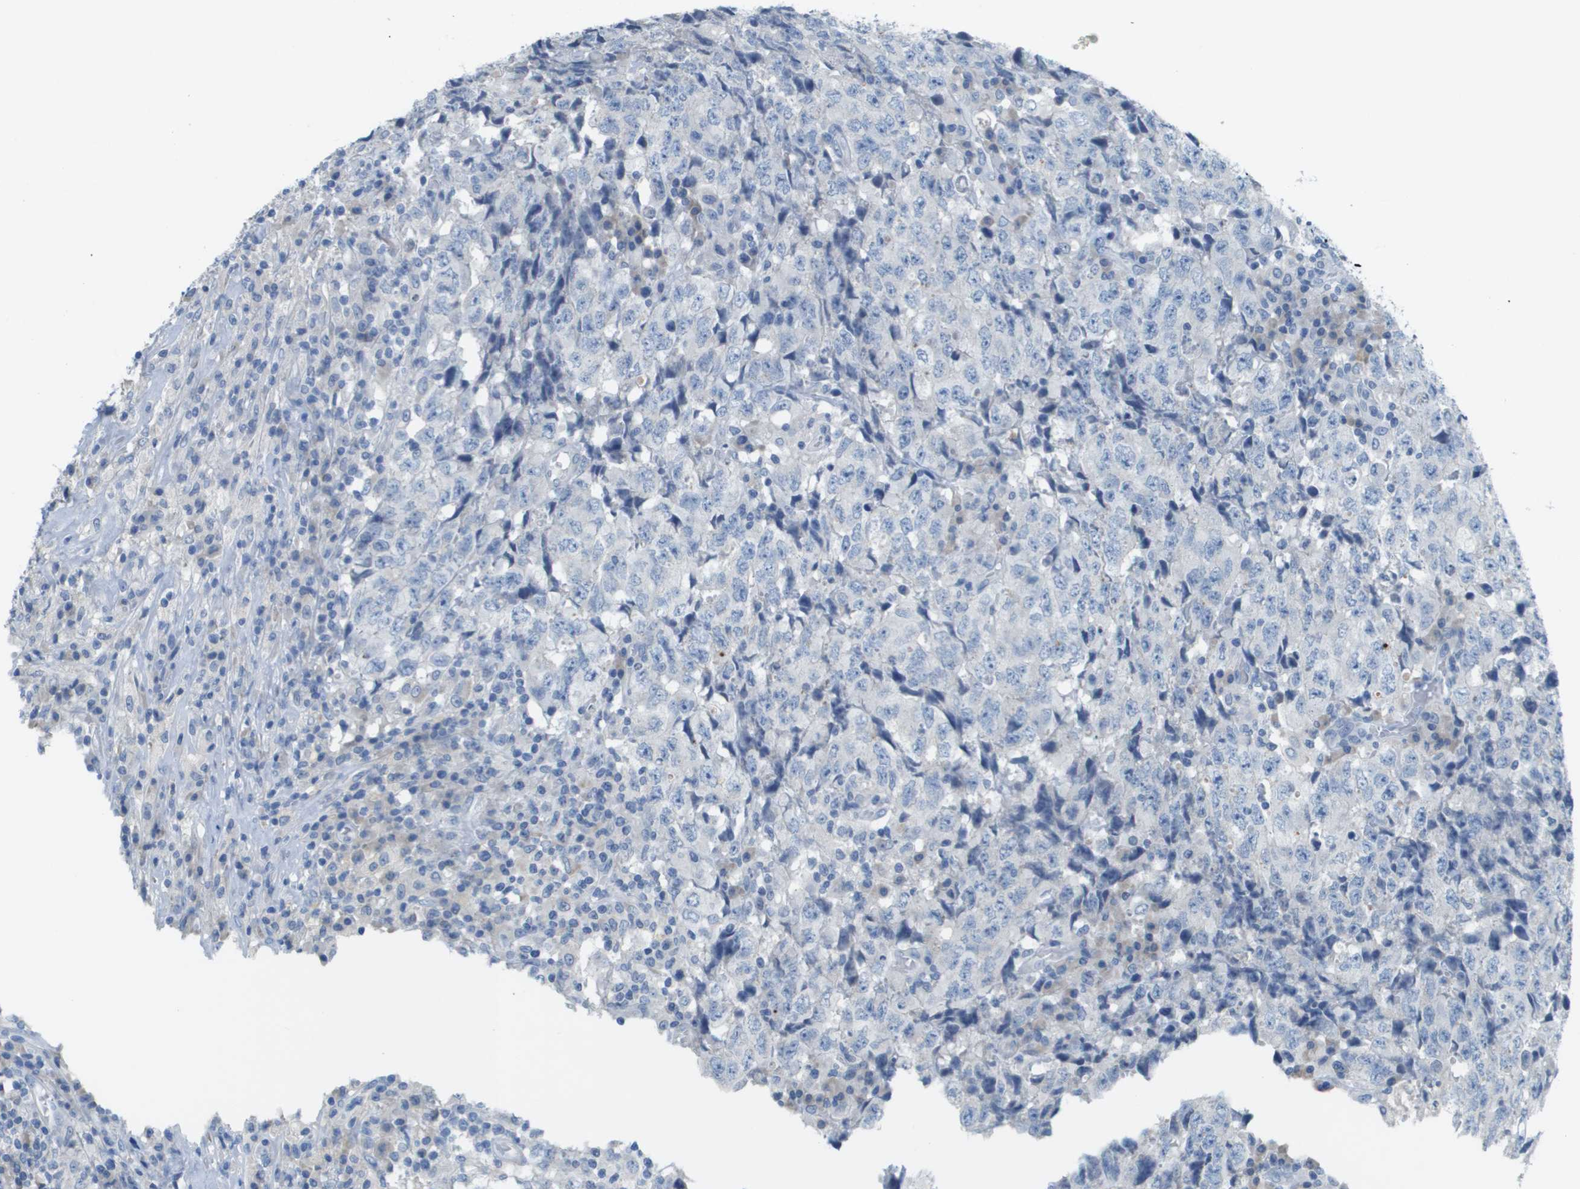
{"staining": {"intensity": "negative", "quantity": "none", "location": "none"}, "tissue": "testis cancer", "cell_type": "Tumor cells", "image_type": "cancer", "snomed": [{"axis": "morphology", "description": "Necrosis, NOS"}, {"axis": "morphology", "description": "Carcinoma, Embryonal, NOS"}, {"axis": "topography", "description": "Testis"}], "caption": "The histopathology image exhibits no staining of tumor cells in embryonal carcinoma (testis).", "gene": "PTGDR2", "patient": {"sex": "male", "age": 19}}